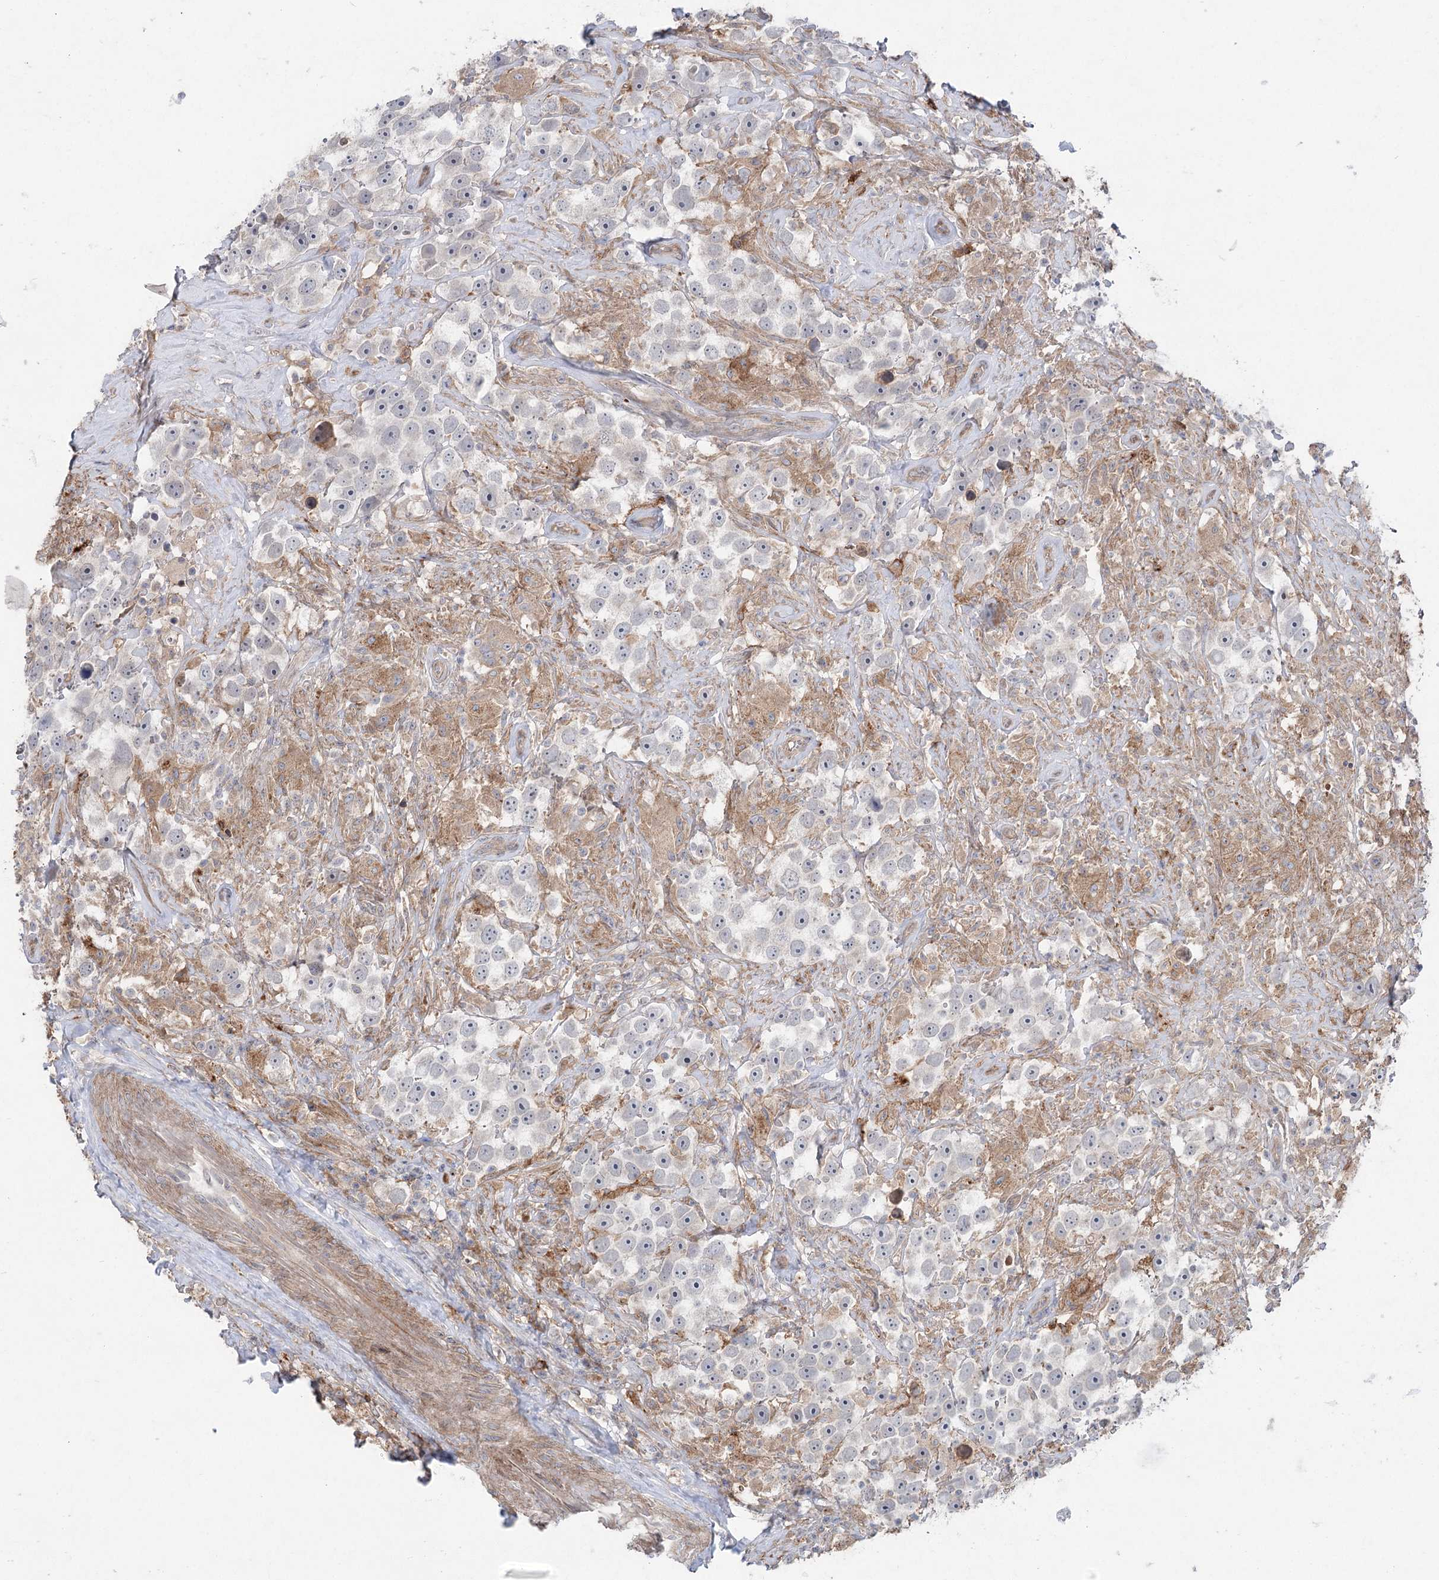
{"staining": {"intensity": "negative", "quantity": "none", "location": "none"}, "tissue": "testis cancer", "cell_type": "Tumor cells", "image_type": "cancer", "snomed": [{"axis": "morphology", "description": "Seminoma, NOS"}, {"axis": "topography", "description": "Testis"}], "caption": "Protein analysis of seminoma (testis) shows no significant expression in tumor cells.", "gene": "SCN11A", "patient": {"sex": "male", "age": 49}}